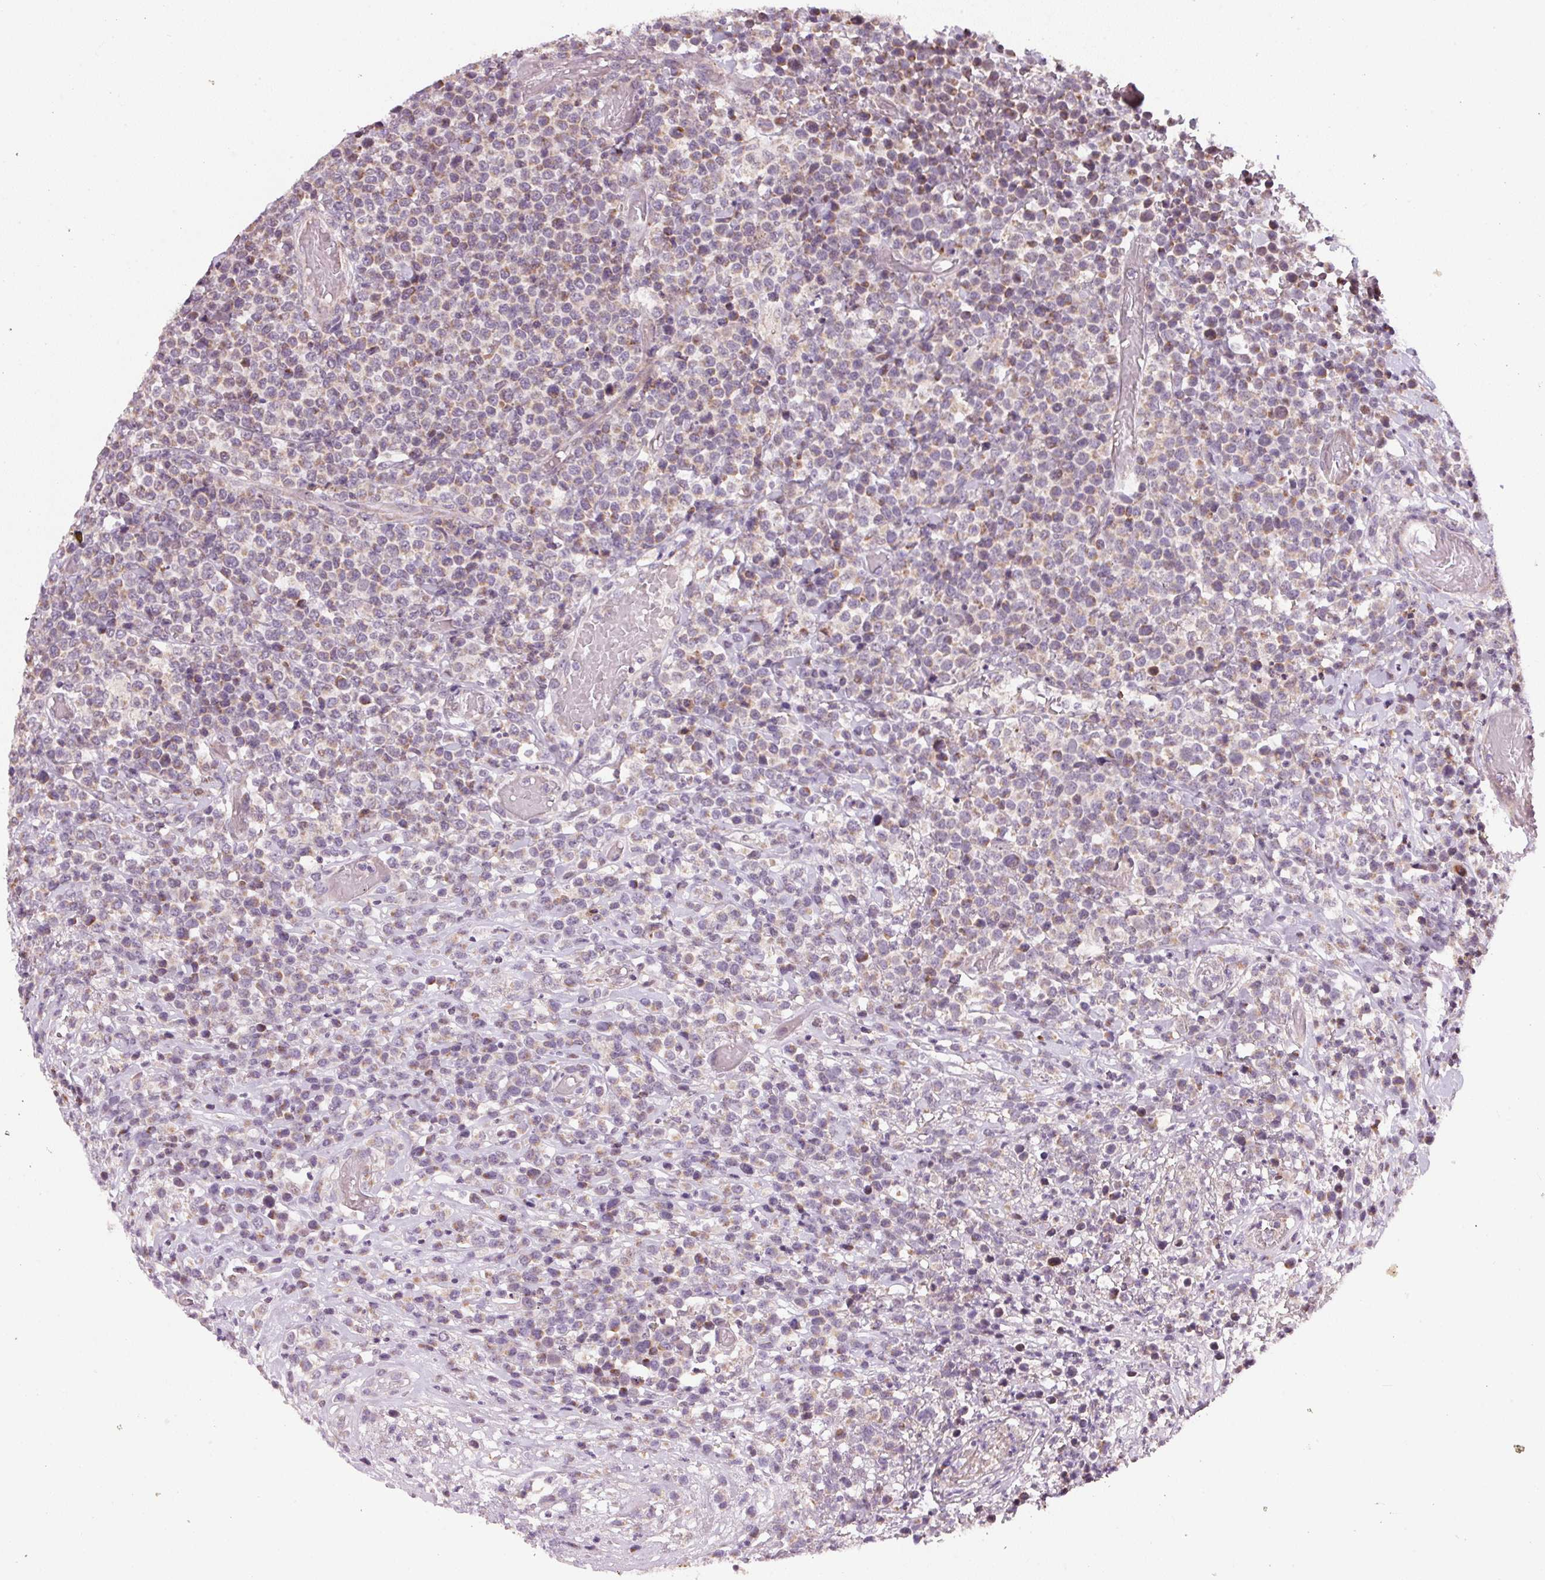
{"staining": {"intensity": "weak", "quantity": "25%-75%", "location": "cytoplasmic/membranous"}, "tissue": "lymphoma", "cell_type": "Tumor cells", "image_type": "cancer", "snomed": [{"axis": "morphology", "description": "Malignant lymphoma, non-Hodgkin's type, High grade"}, {"axis": "topography", "description": "Soft tissue"}], "caption": "Protein staining of lymphoma tissue shows weak cytoplasmic/membranous staining in approximately 25%-75% of tumor cells.", "gene": "COQ7", "patient": {"sex": "female", "age": 56}}